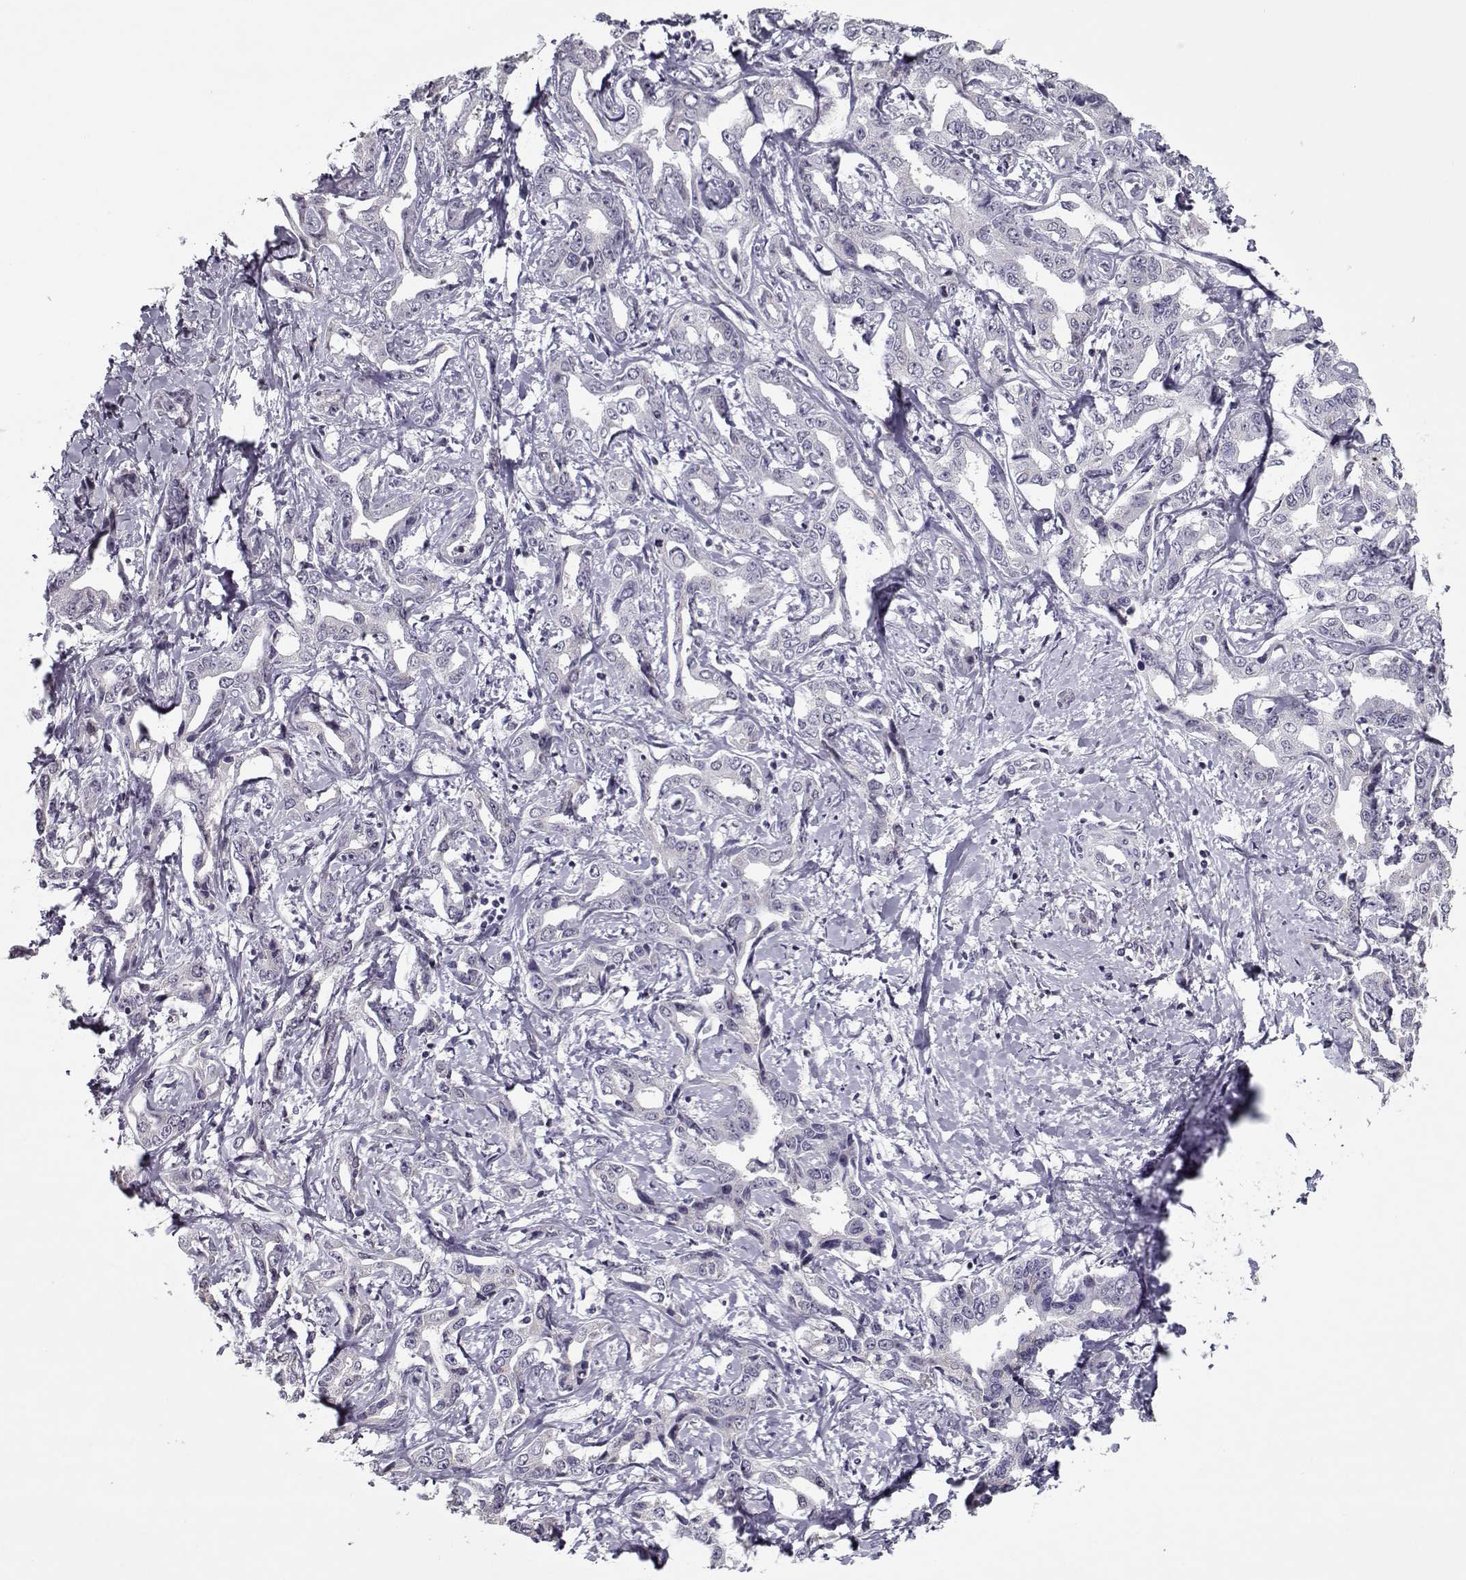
{"staining": {"intensity": "negative", "quantity": "none", "location": "none"}, "tissue": "liver cancer", "cell_type": "Tumor cells", "image_type": "cancer", "snomed": [{"axis": "morphology", "description": "Cholangiocarcinoma"}, {"axis": "topography", "description": "Liver"}], "caption": "Immunohistochemistry (IHC) photomicrograph of neoplastic tissue: cholangiocarcinoma (liver) stained with DAB displays no significant protein expression in tumor cells. (DAB immunohistochemistry (IHC), high magnification).", "gene": "SEC16B", "patient": {"sex": "male", "age": 59}}